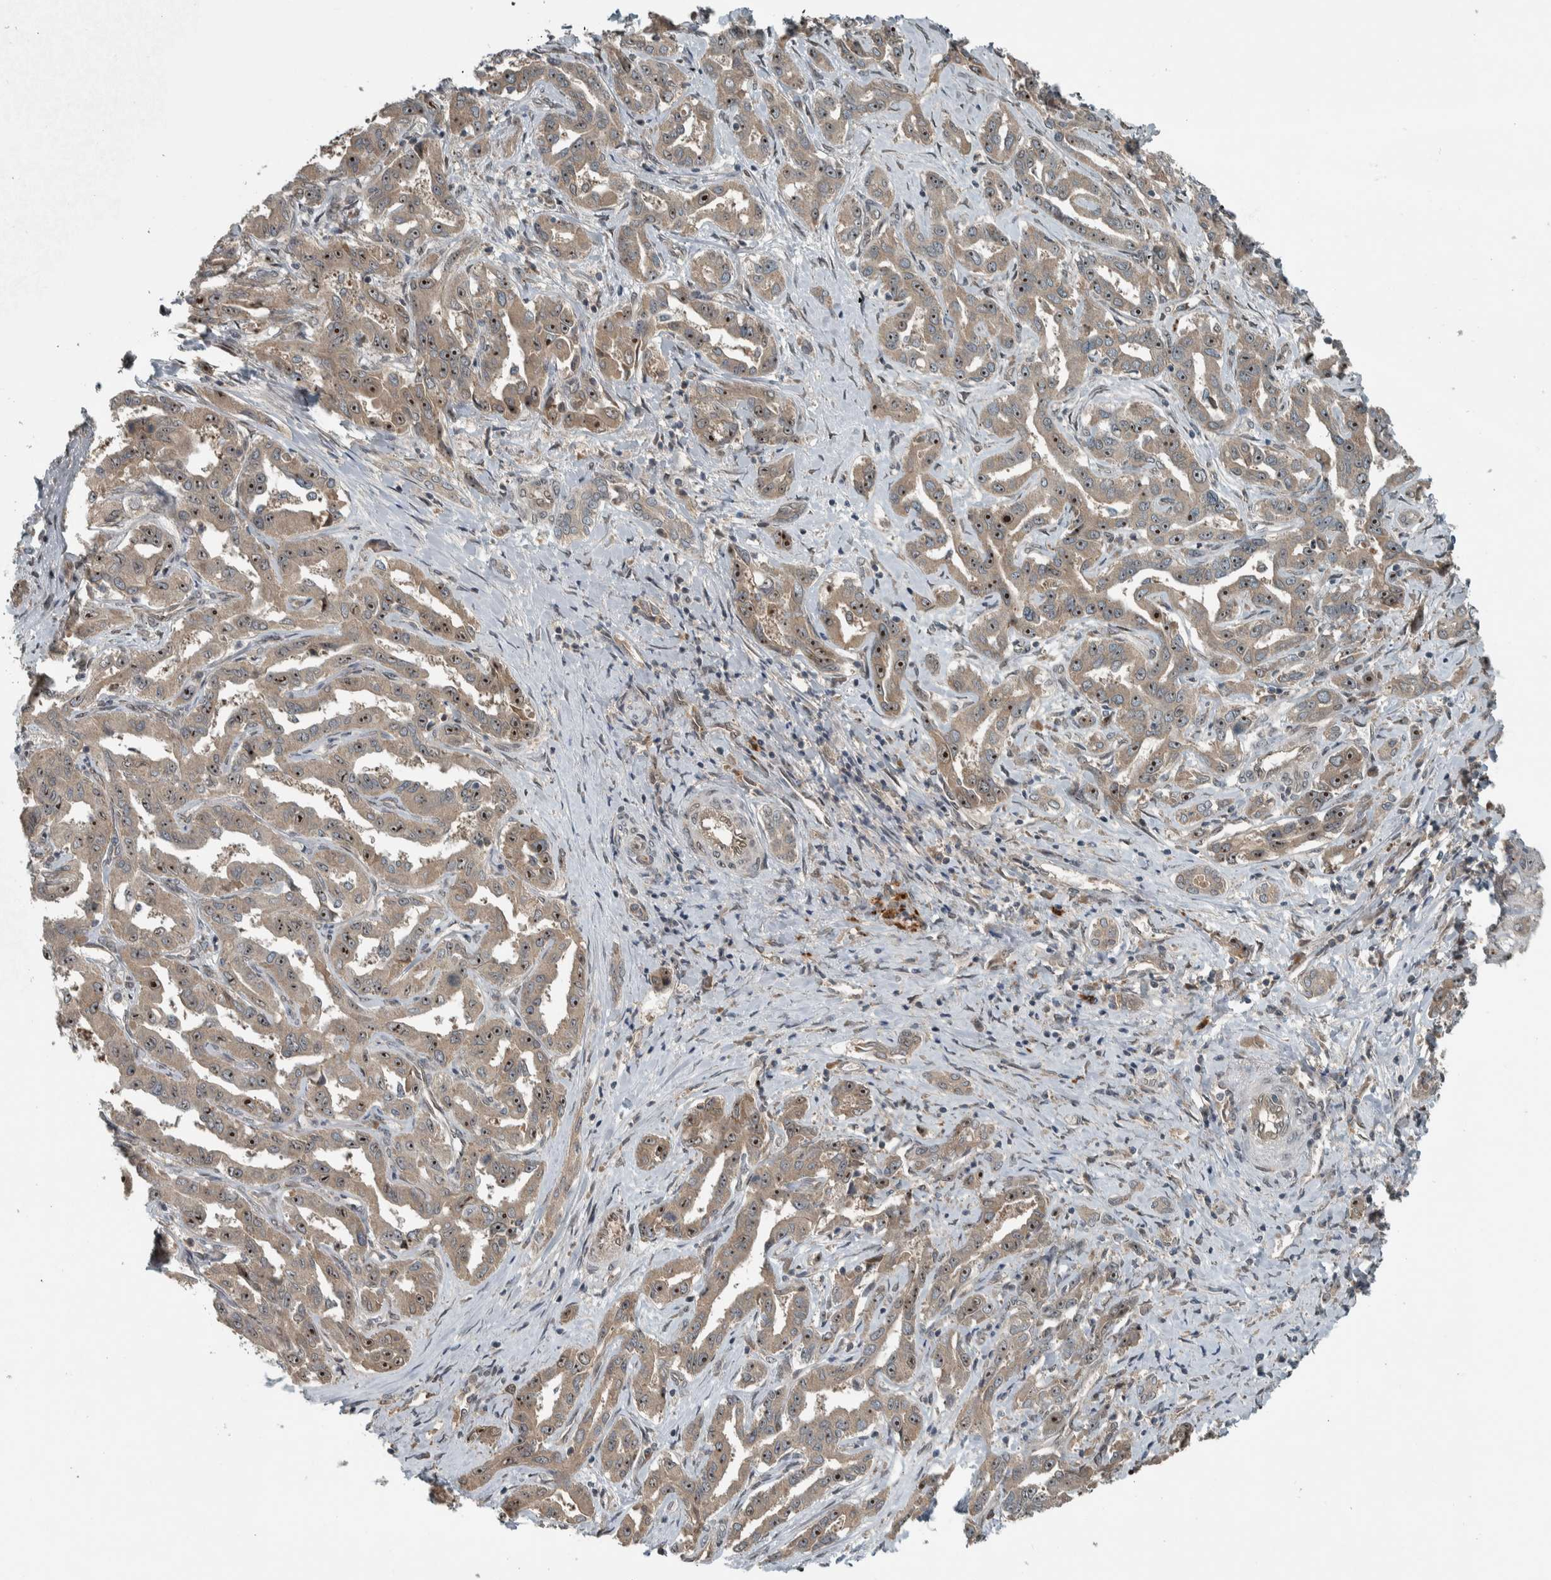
{"staining": {"intensity": "moderate", "quantity": ">75%", "location": "nuclear"}, "tissue": "liver cancer", "cell_type": "Tumor cells", "image_type": "cancer", "snomed": [{"axis": "morphology", "description": "Cholangiocarcinoma"}, {"axis": "topography", "description": "Liver"}], "caption": "Protein analysis of liver cancer tissue displays moderate nuclear staining in approximately >75% of tumor cells.", "gene": "XPO5", "patient": {"sex": "male", "age": 59}}